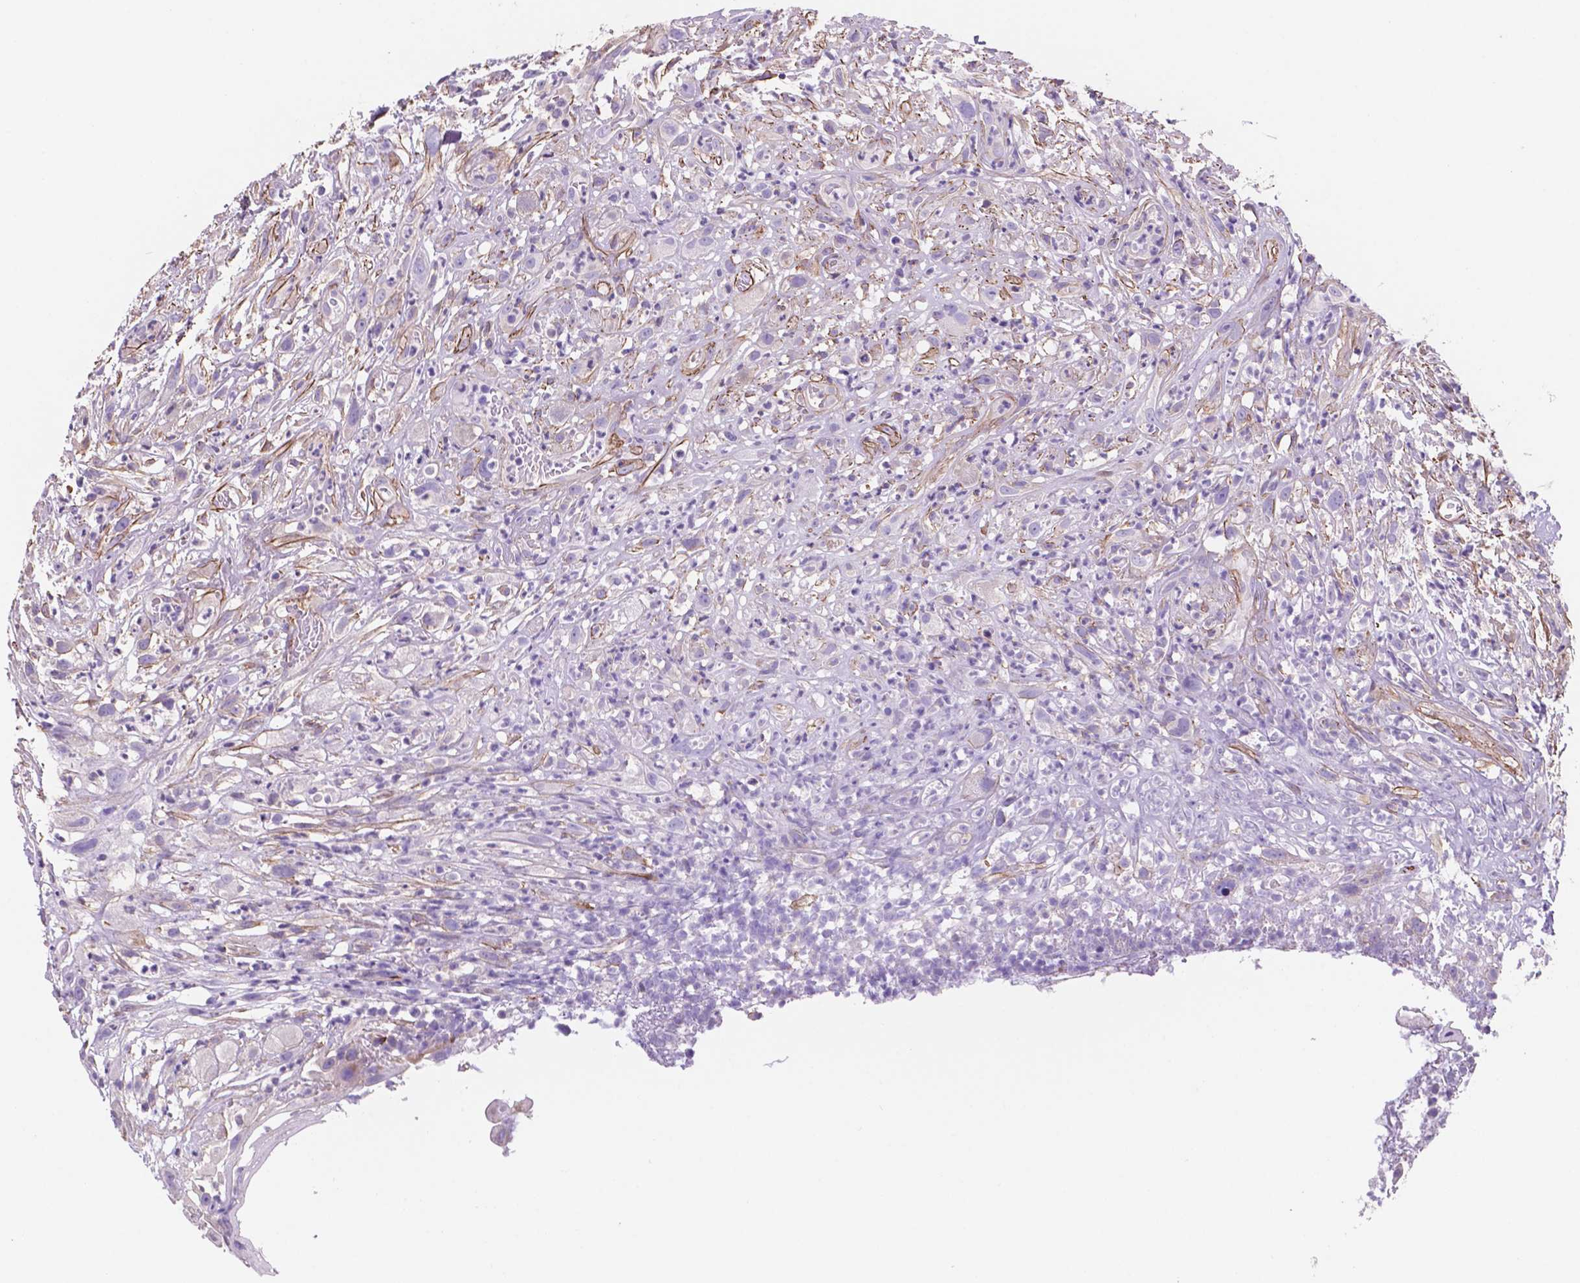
{"staining": {"intensity": "negative", "quantity": "none", "location": "none"}, "tissue": "head and neck cancer", "cell_type": "Tumor cells", "image_type": "cancer", "snomed": [{"axis": "morphology", "description": "Squamous cell carcinoma, NOS"}, {"axis": "topography", "description": "Head-Neck"}], "caption": "The IHC micrograph has no significant expression in tumor cells of head and neck cancer tissue.", "gene": "TOR2A", "patient": {"sex": "male", "age": 65}}